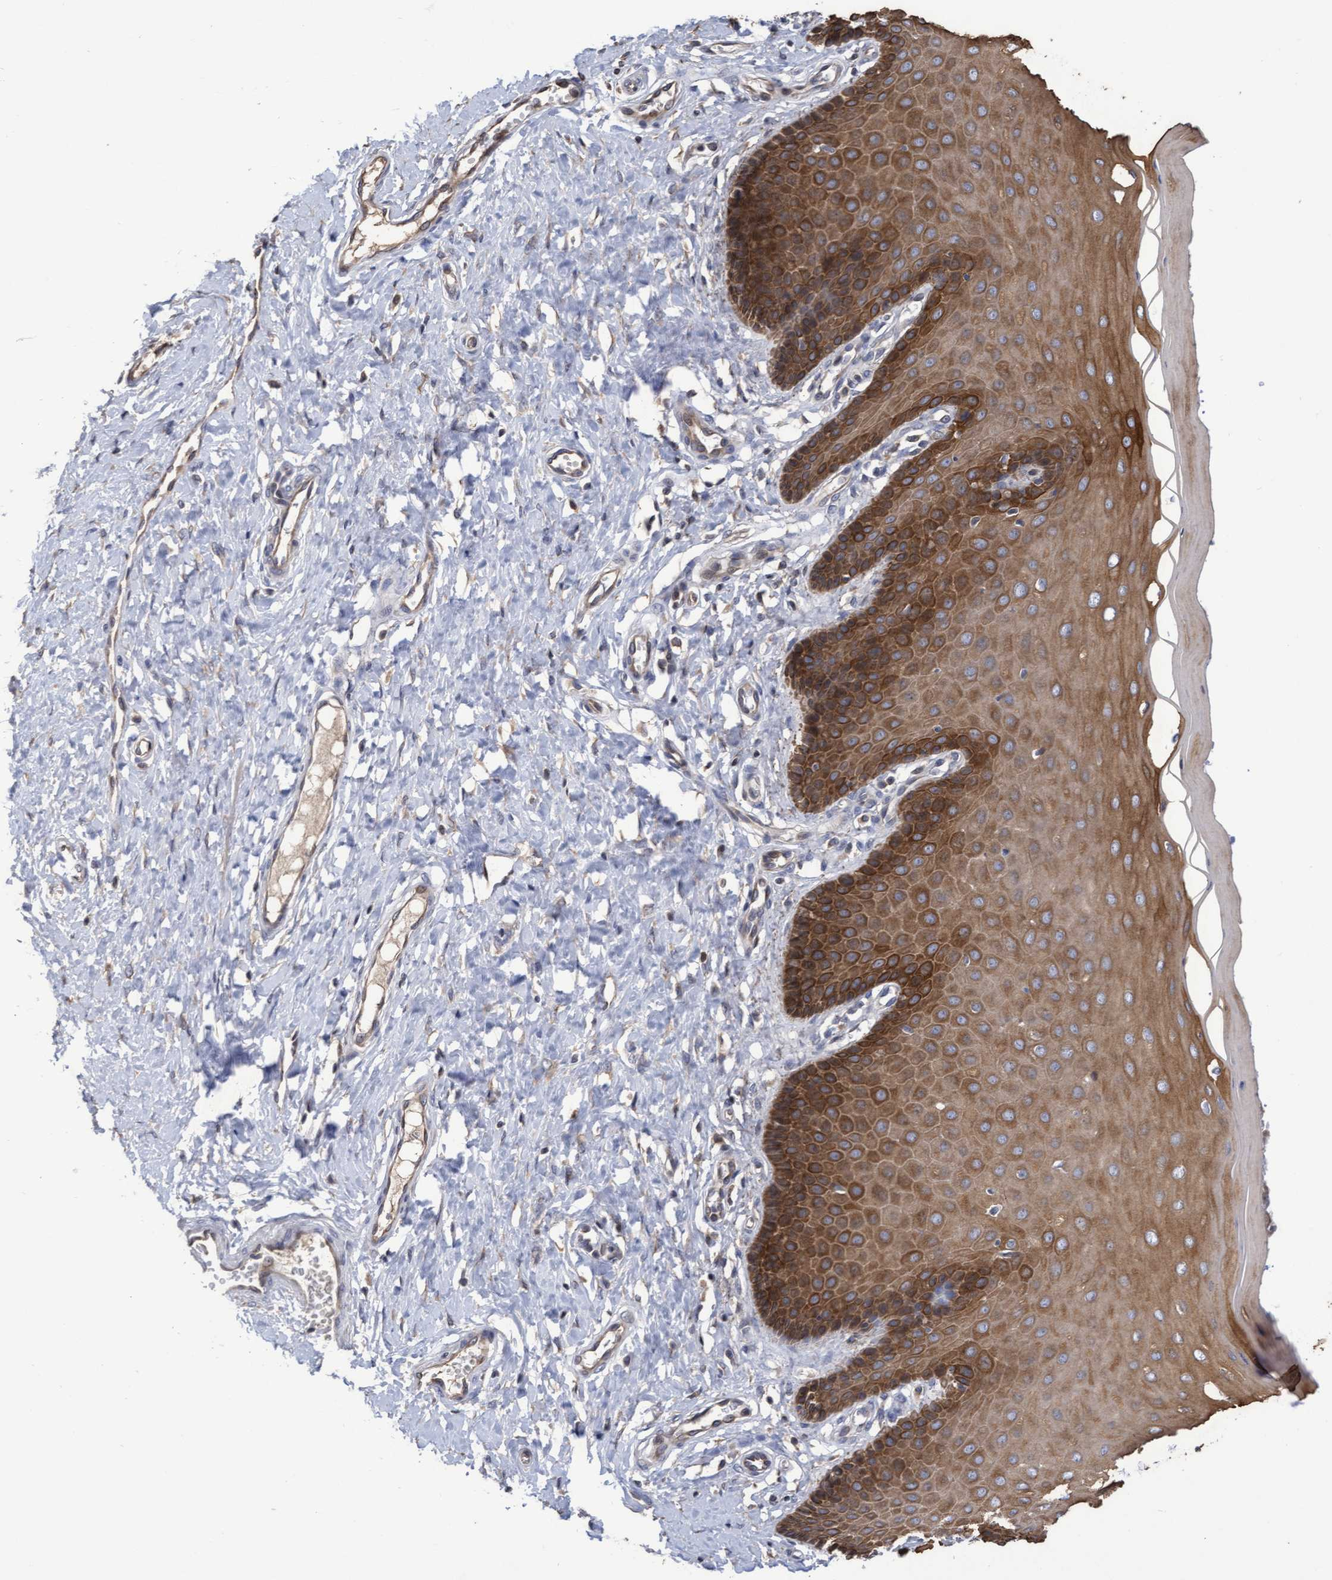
{"staining": {"intensity": "moderate", "quantity": ">75%", "location": "cytoplasmic/membranous"}, "tissue": "cervix", "cell_type": "Glandular cells", "image_type": "normal", "snomed": [{"axis": "morphology", "description": "Normal tissue, NOS"}, {"axis": "topography", "description": "Cervix"}], "caption": "Unremarkable cervix shows moderate cytoplasmic/membranous staining in about >75% of glandular cells Using DAB (3,3'-diaminobenzidine) (brown) and hematoxylin (blue) stains, captured at high magnification using brightfield microscopy..", "gene": "KRT24", "patient": {"sex": "female", "age": 55}}